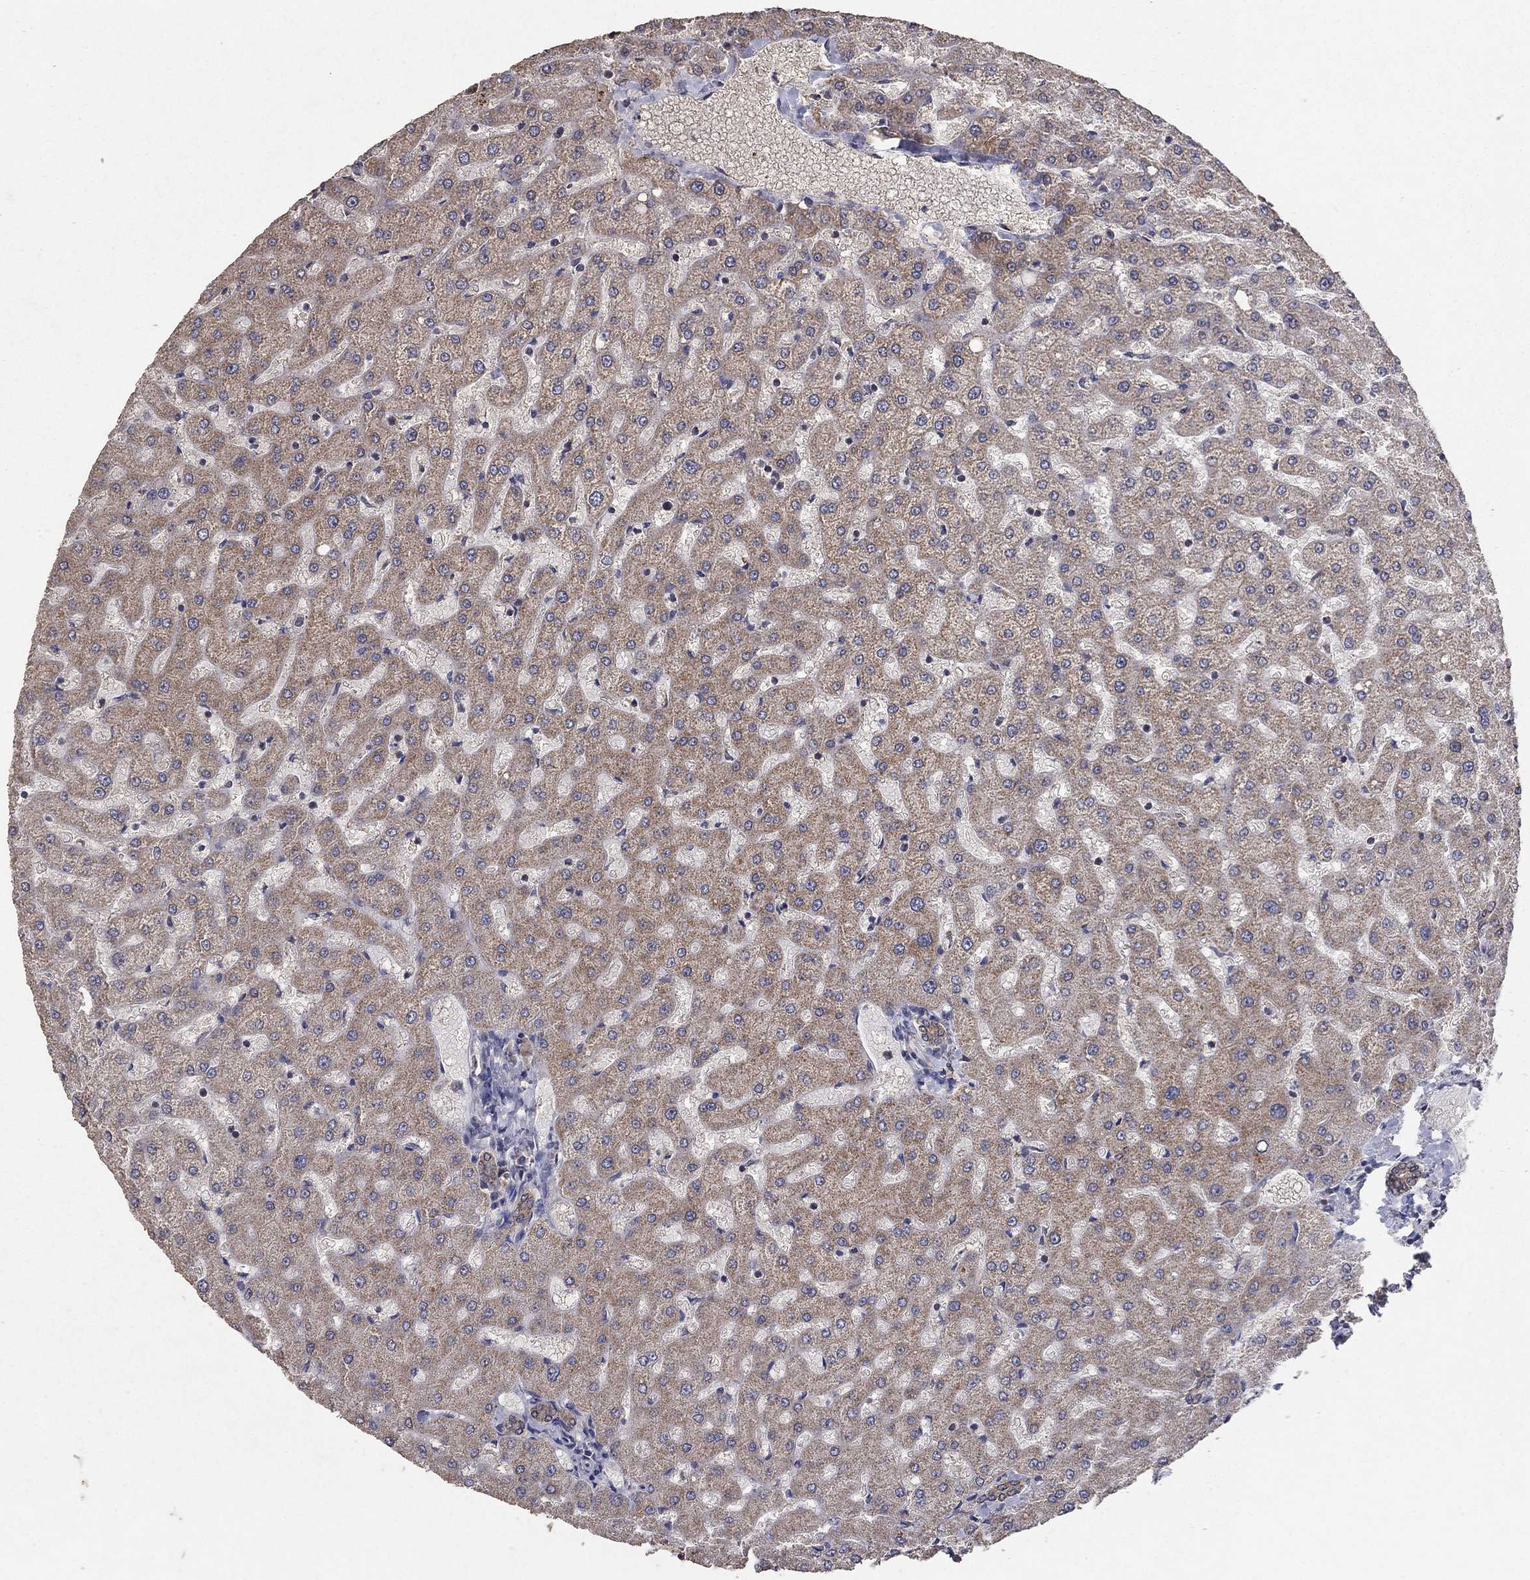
{"staining": {"intensity": "moderate", "quantity": ">75%", "location": "cytoplasmic/membranous"}, "tissue": "liver", "cell_type": "Cholangiocytes", "image_type": "normal", "snomed": [{"axis": "morphology", "description": "Normal tissue, NOS"}, {"axis": "topography", "description": "Liver"}], "caption": "Moderate cytoplasmic/membranous protein positivity is identified in about >75% of cholangiocytes in liver.", "gene": "GPSM1", "patient": {"sex": "female", "age": 50}}